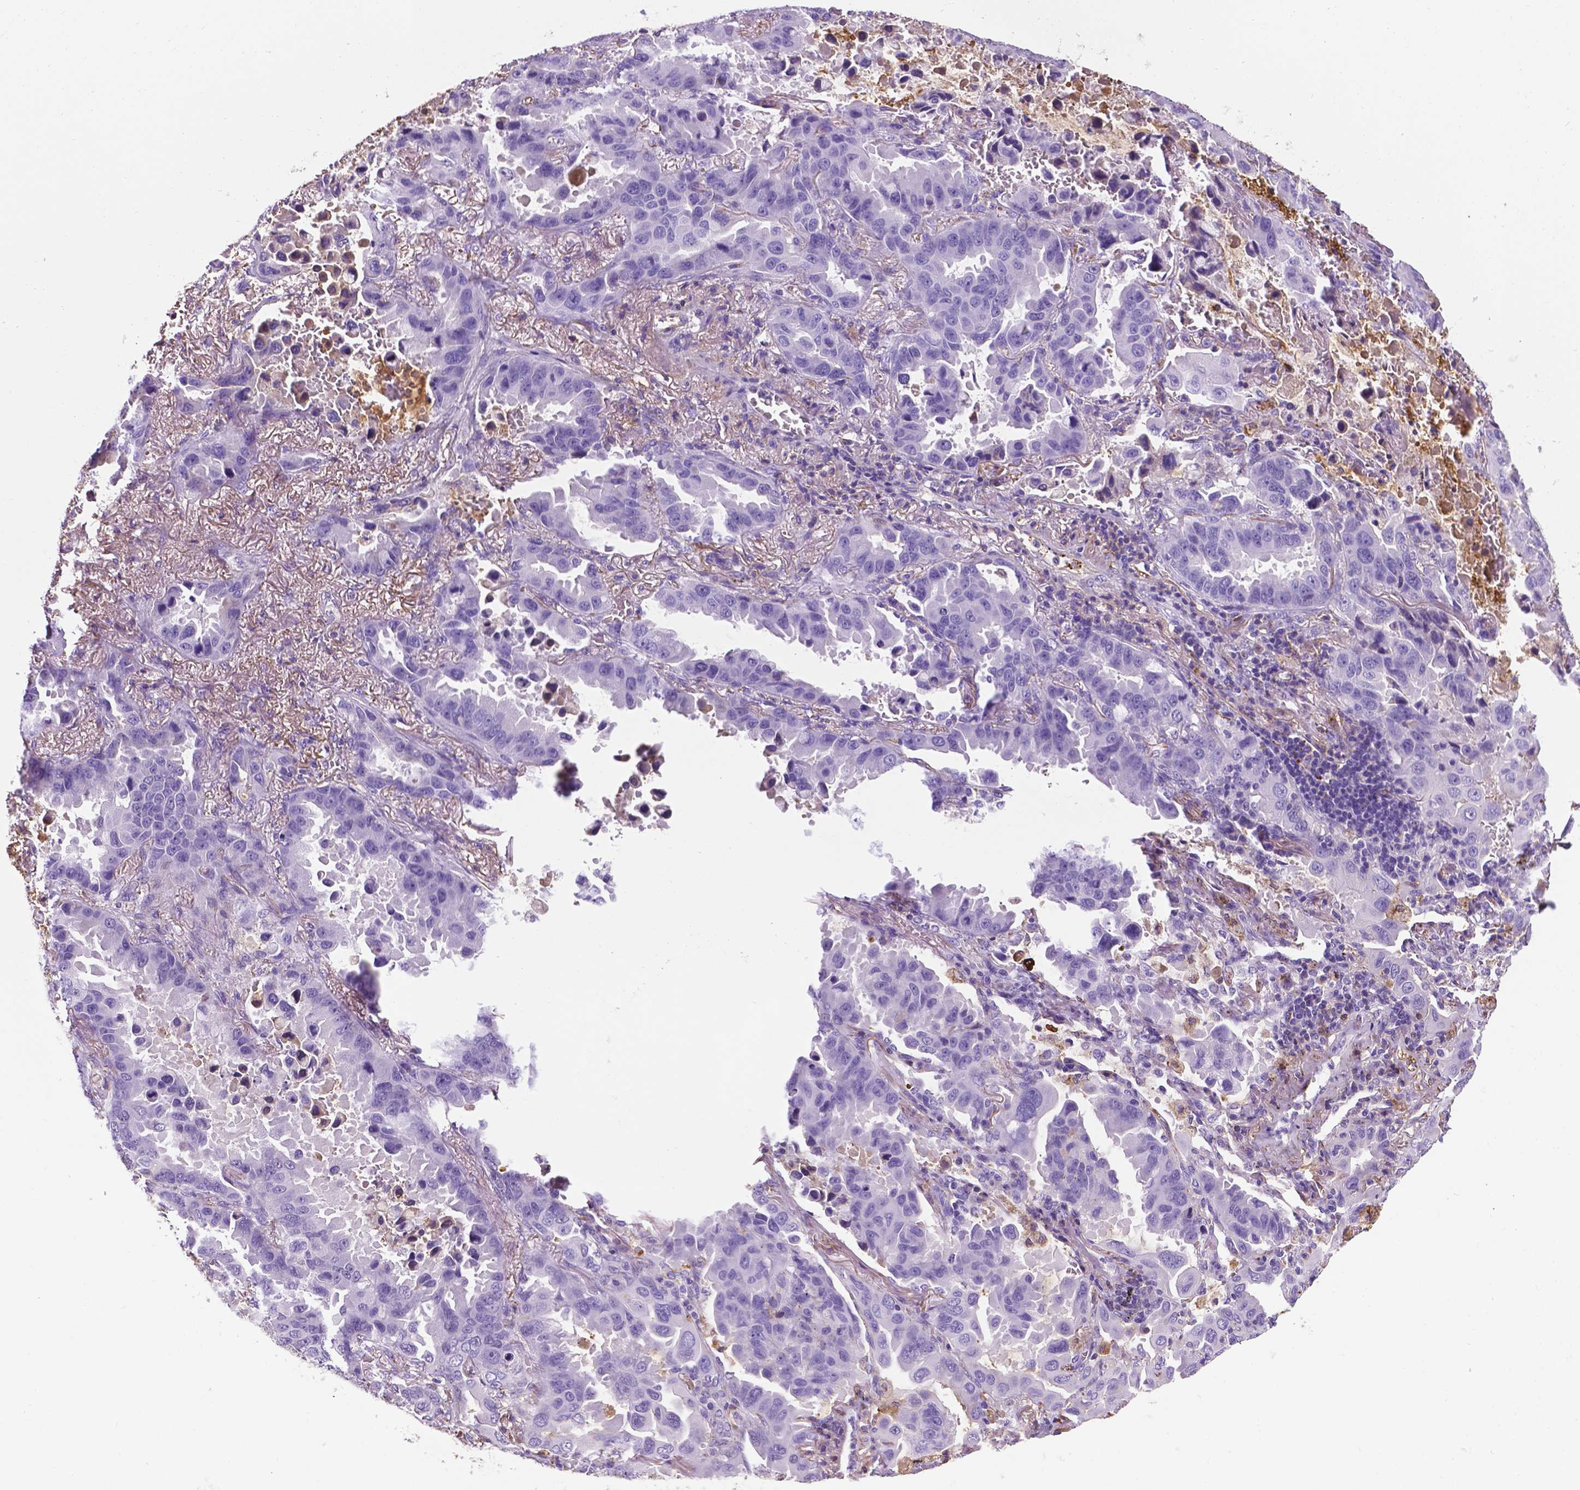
{"staining": {"intensity": "negative", "quantity": "none", "location": "none"}, "tissue": "lung cancer", "cell_type": "Tumor cells", "image_type": "cancer", "snomed": [{"axis": "morphology", "description": "Adenocarcinoma, NOS"}, {"axis": "topography", "description": "Lung"}], "caption": "Lung cancer (adenocarcinoma) stained for a protein using IHC demonstrates no expression tumor cells.", "gene": "APOE", "patient": {"sex": "male", "age": 64}}